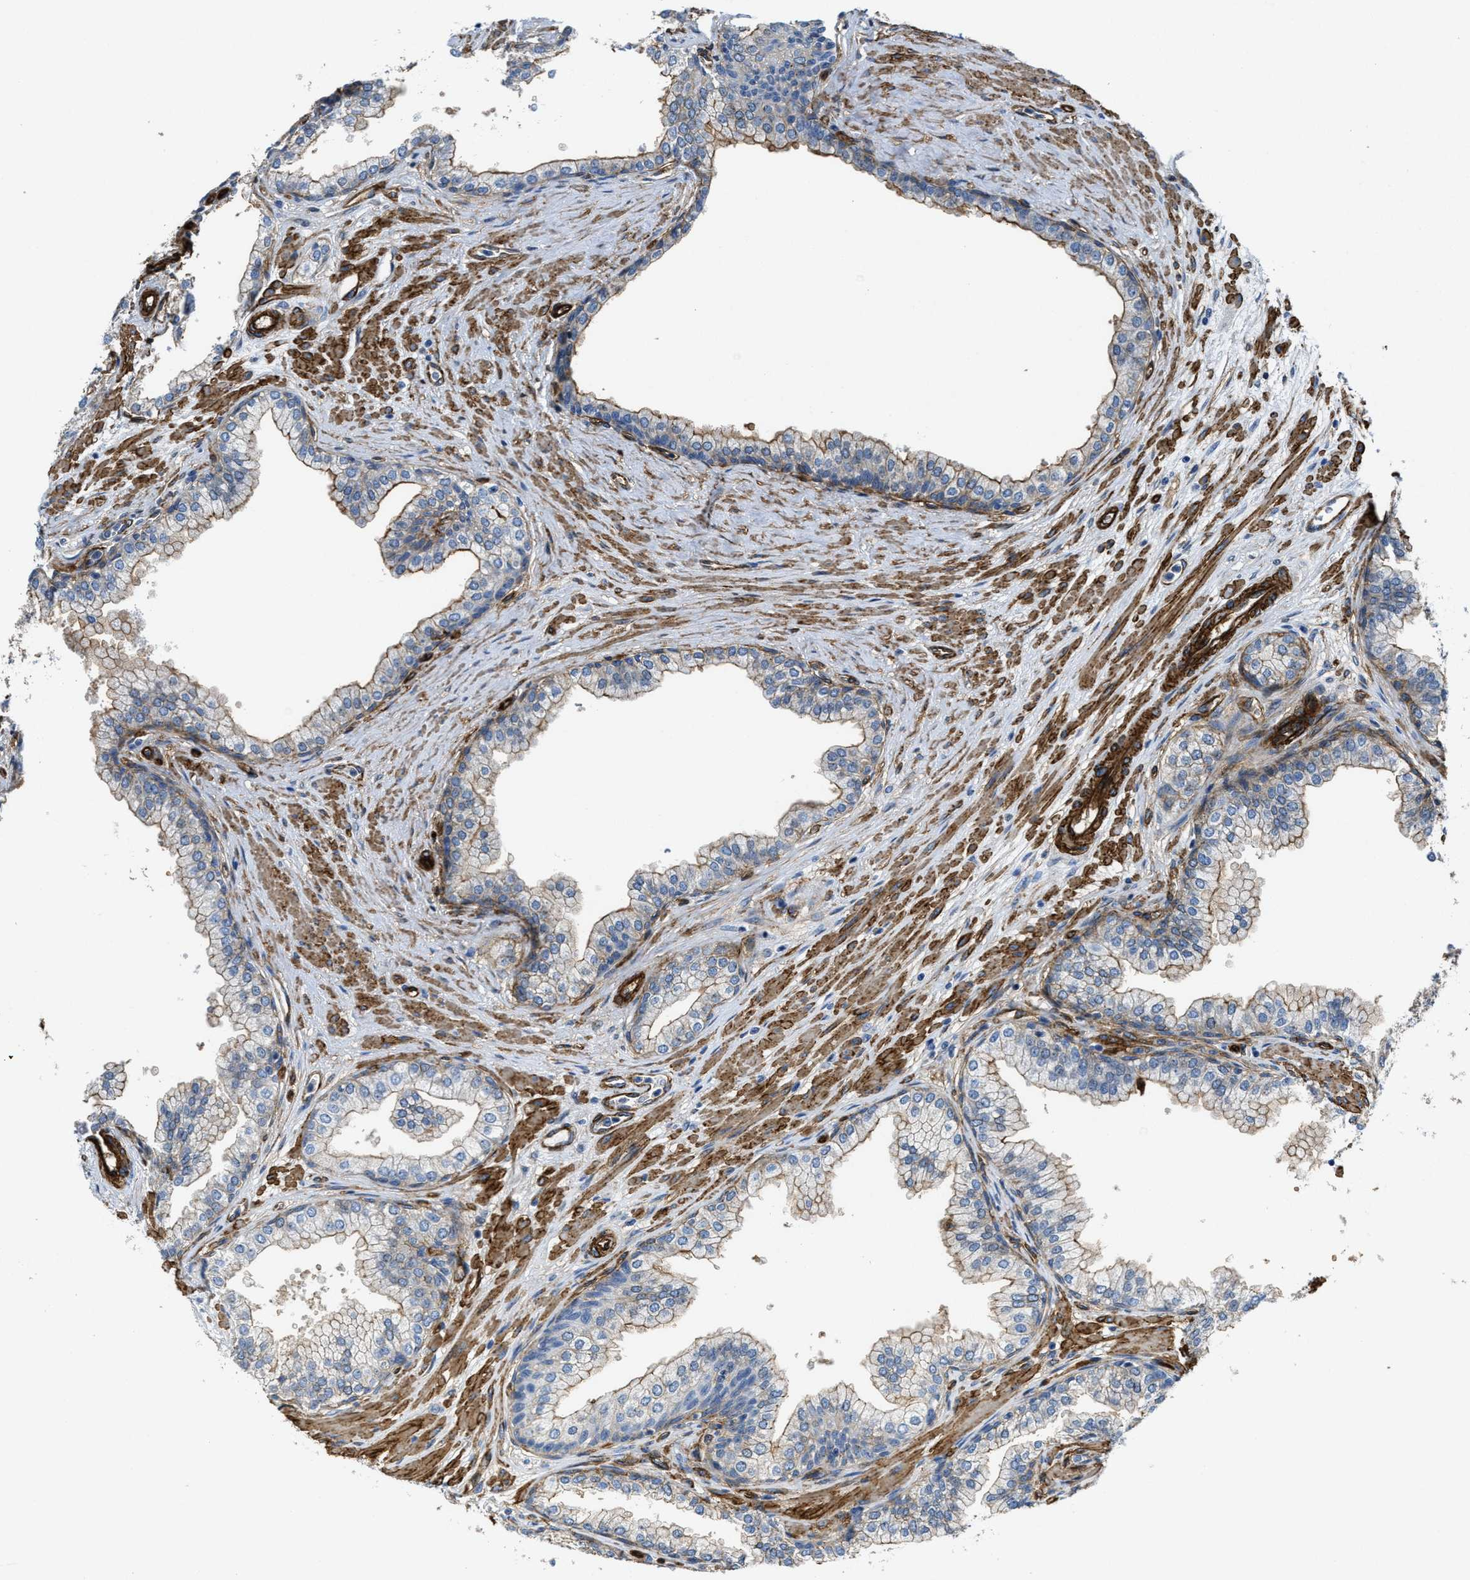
{"staining": {"intensity": "moderate", "quantity": "25%-75%", "location": "cytoplasmic/membranous"}, "tissue": "prostate", "cell_type": "Glandular cells", "image_type": "normal", "snomed": [{"axis": "morphology", "description": "Normal tissue, NOS"}, {"axis": "morphology", "description": "Urothelial carcinoma, Low grade"}, {"axis": "topography", "description": "Urinary bladder"}, {"axis": "topography", "description": "Prostate"}], "caption": "An immunohistochemistry (IHC) photomicrograph of normal tissue is shown. Protein staining in brown labels moderate cytoplasmic/membranous positivity in prostate within glandular cells. (DAB IHC with brightfield microscopy, high magnification).", "gene": "NAB1", "patient": {"sex": "male", "age": 60}}